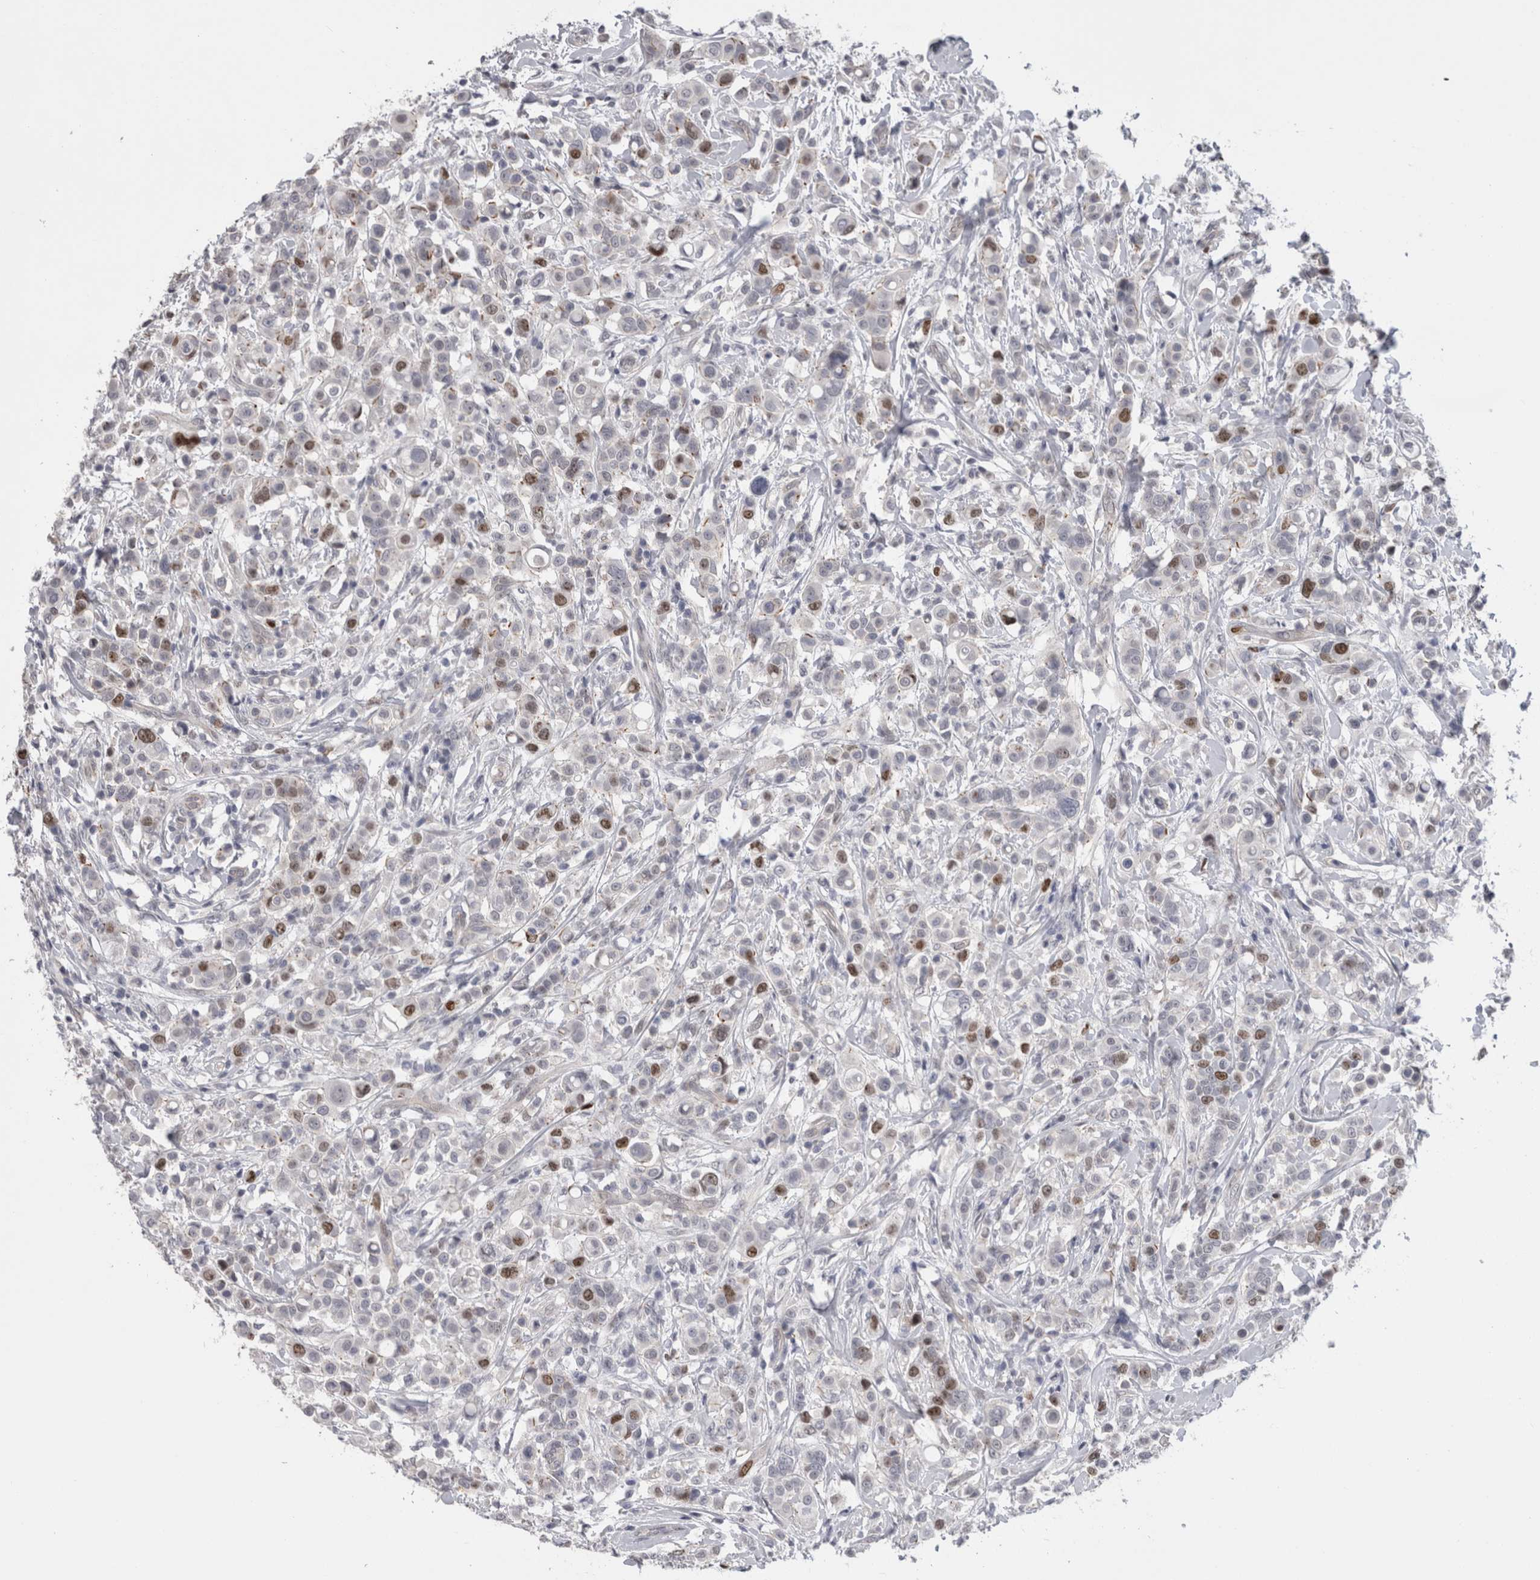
{"staining": {"intensity": "moderate", "quantity": "<25%", "location": "nuclear"}, "tissue": "breast cancer", "cell_type": "Tumor cells", "image_type": "cancer", "snomed": [{"axis": "morphology", "description": "Duct carcinoma"}, {"axis": "topography", "description": "Breast"}], "caption": "Breast invasive ductal carcinoma tissue shows moderate nuclear expression in approximately <25% of tumor cells Nuclei are stained in blue.", "gene": "KIF18B", "patient": {"sex": "female", "age": 27}}